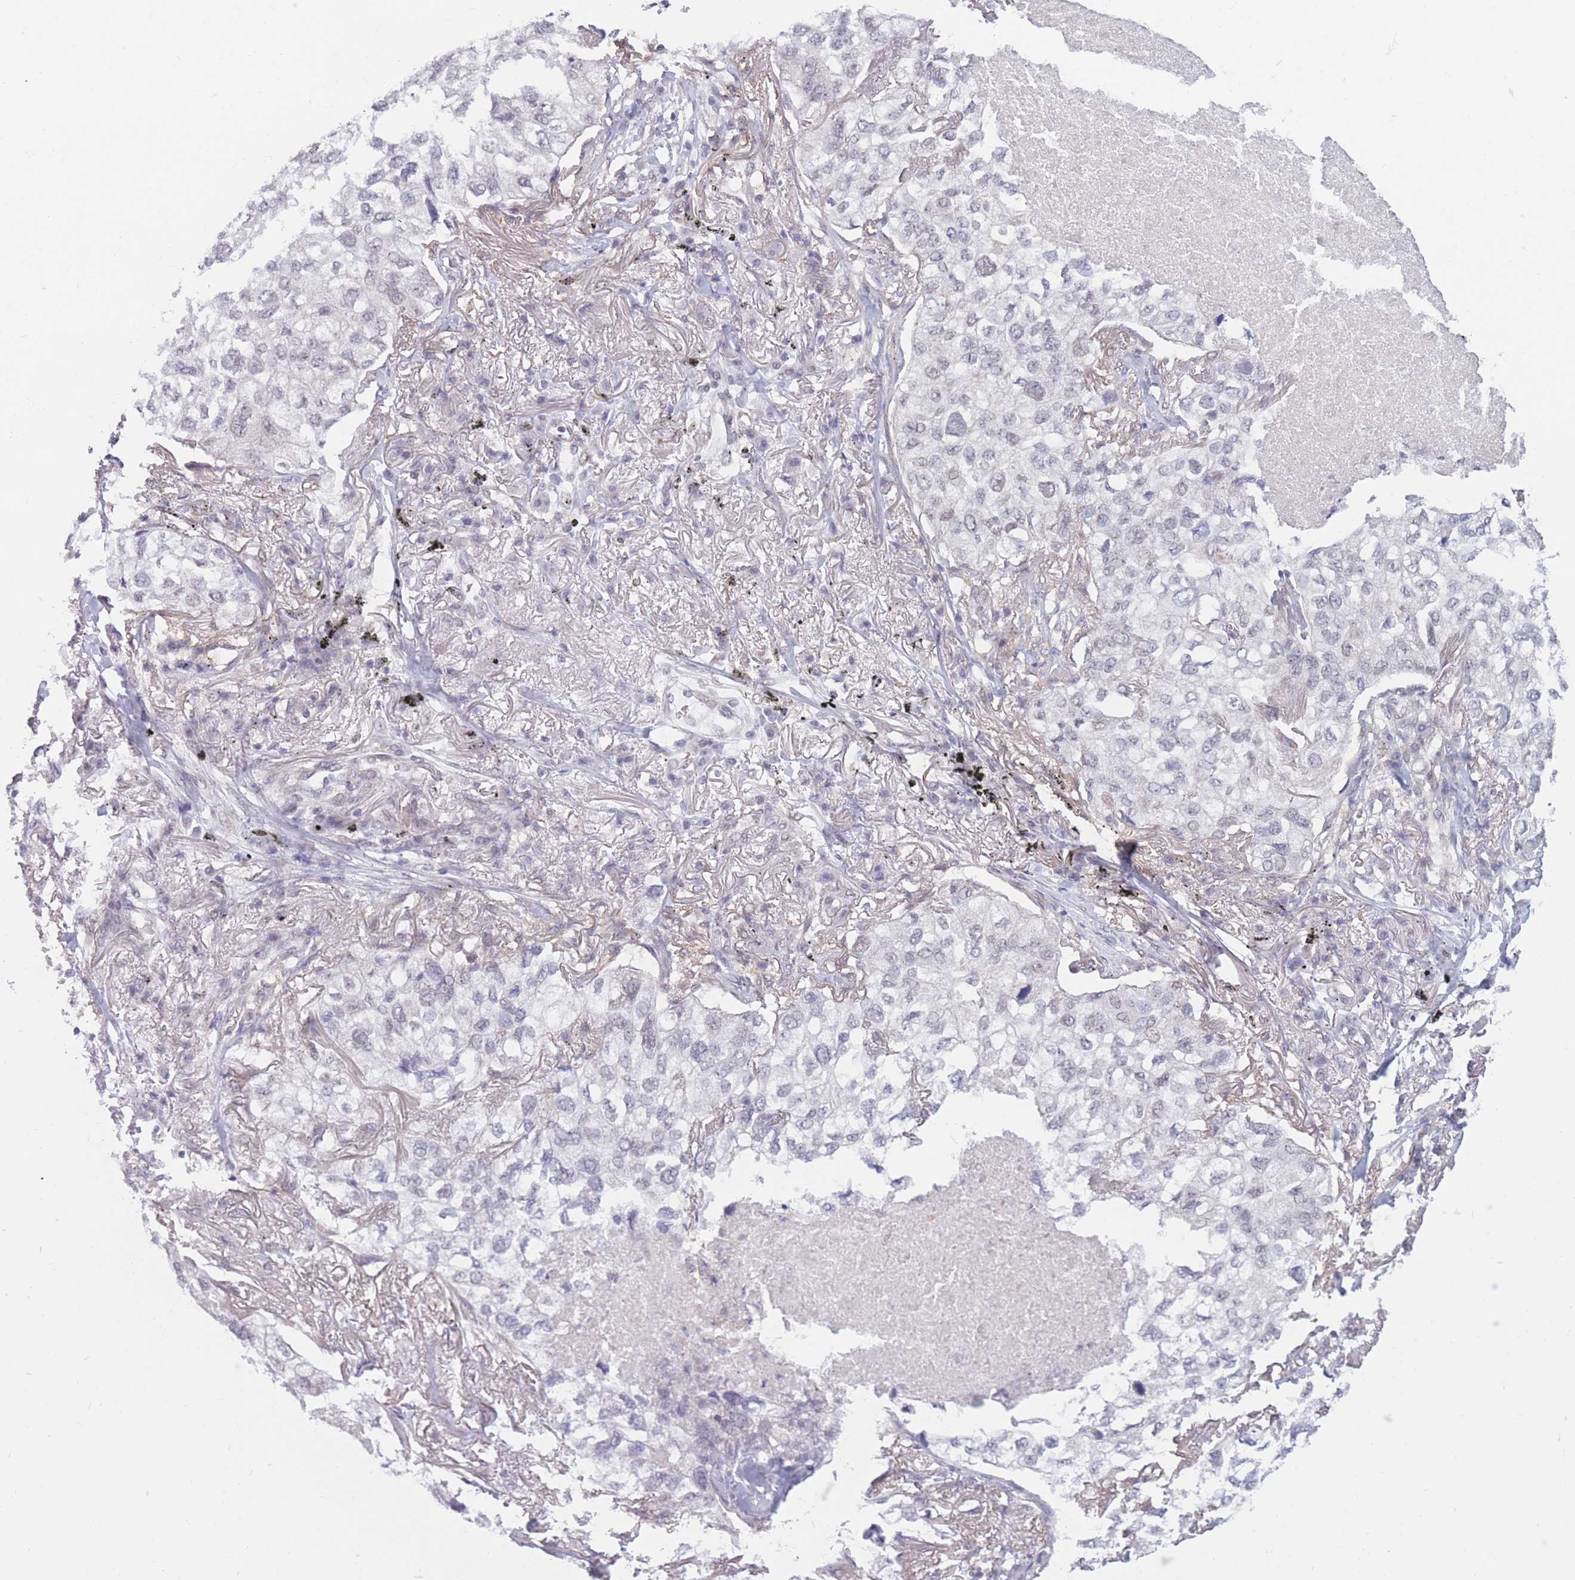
{"staining": {"intensity": "negative", "quantity": "none", "location": "none"}, "tissue": "lung cancer", "cell_type": "Tumor cells", "image_type": "cancer", "snomed": [{"axis": "morphology", "description": "Adenocarcinoma, NOS"}, {"axis": "topography", "description": "Lung"}], "caption": "The micrograph displays no significant positivity in tumor cells of lung cancer (adenocarcinoma).", "gene": "PODXL", "patient": {"sex": "male", "age": 65}}